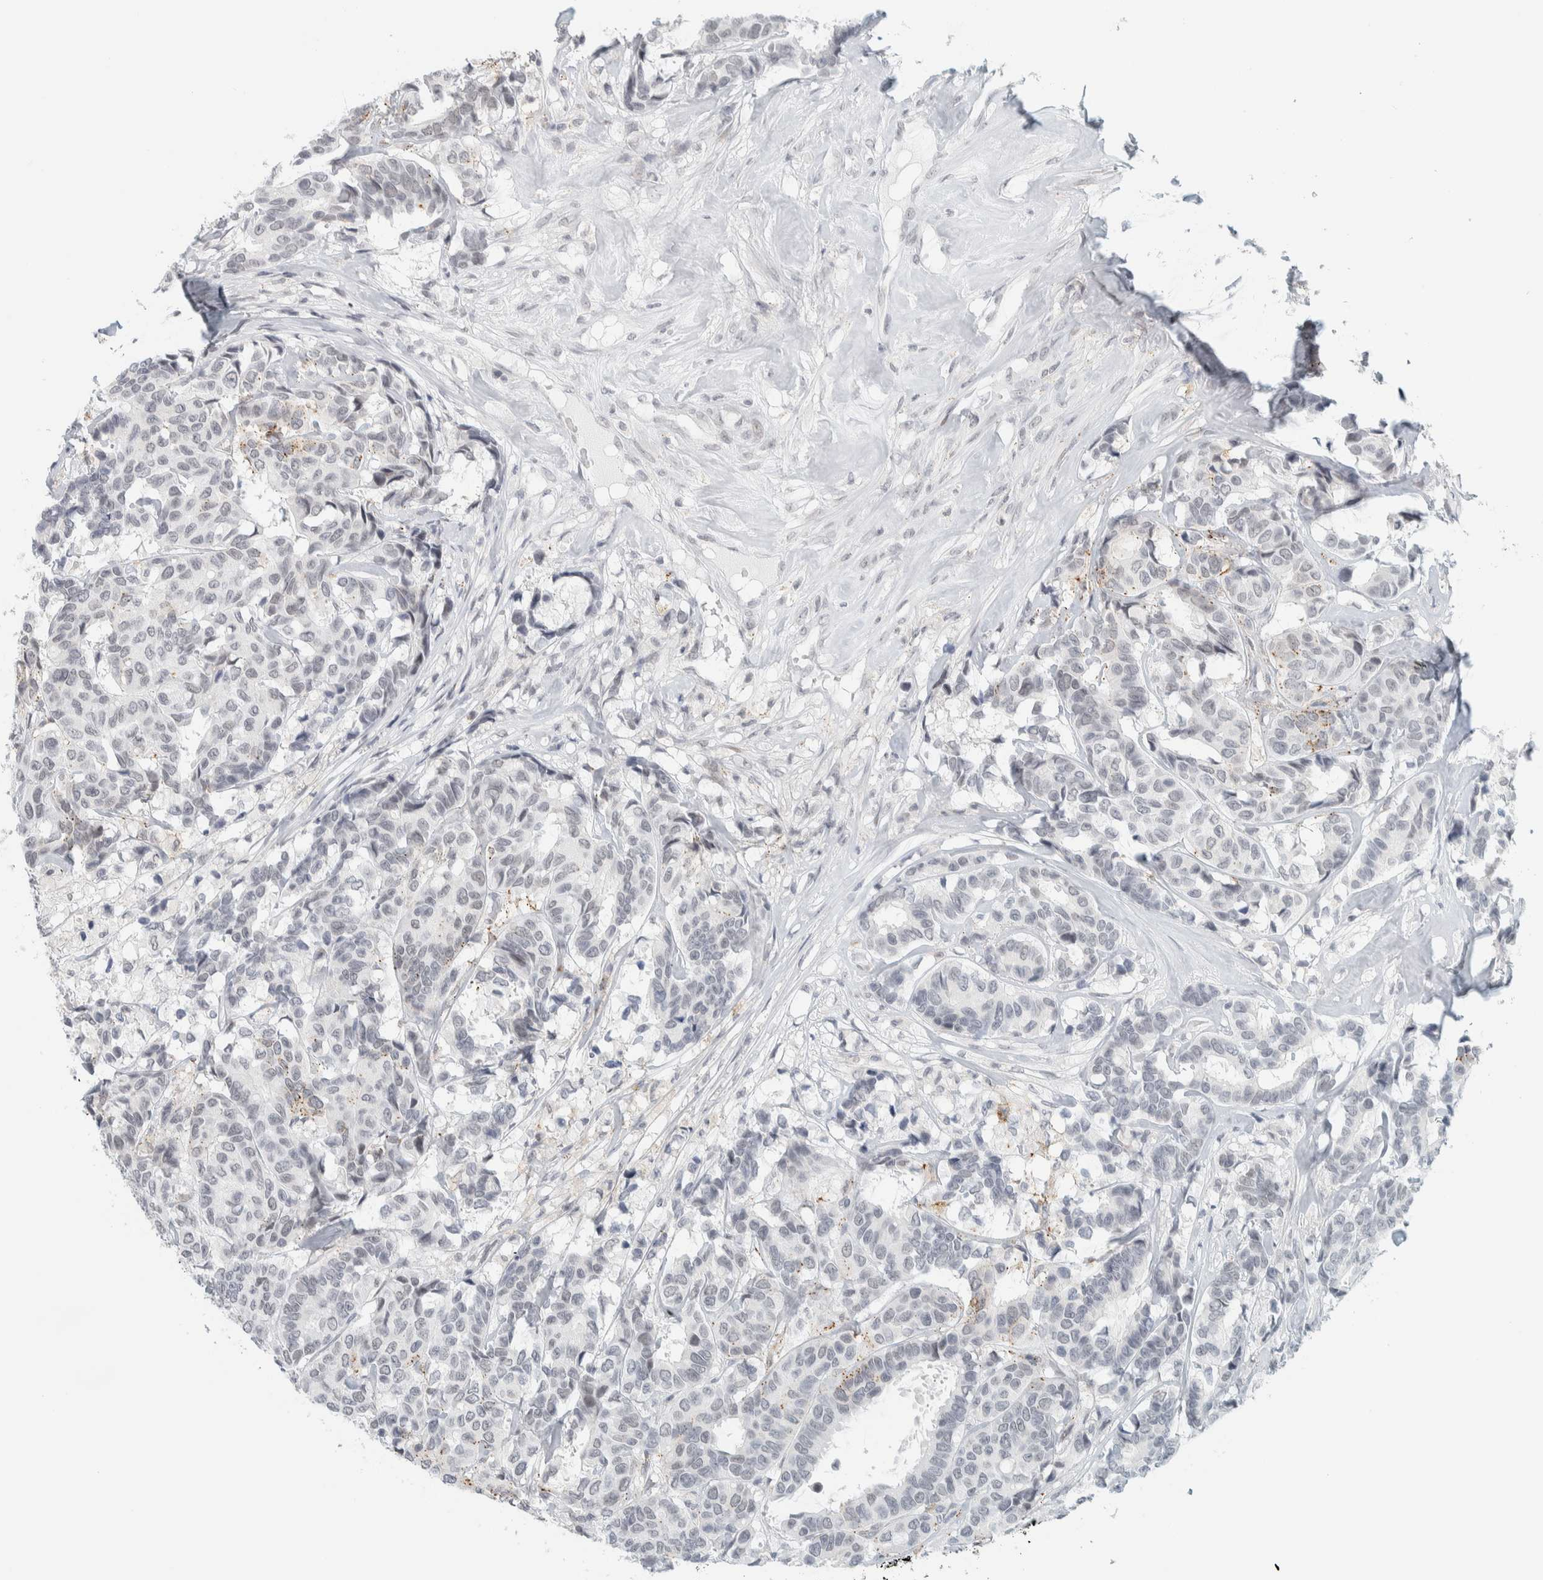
{"staining": {"intensity": "moderate", "quantity": "<25%", "location": "cytoplasmic/membranous"}, "tissue": "breast cancer", "cell_type": "Tumor cells", "image_type": "cancer", "snomed": [{"axis": "morphology", "description": "Duct carcinoma"}, {"axis": "topography", "description": "Breast"}], "caption": "Immunohistochemical staining of breast cancer reveals low levels of moderate cytoplasmic/membranous expression in approximately <25% of tumor cells. The protein is stained brown, and the nuclei are stained in blue (DAB (3,3'-diaminobenzidine) IHC with brightfield microscopy, high magnification).", "gene": "CDH17", "patient": {"sex": "female", "age": 87}}